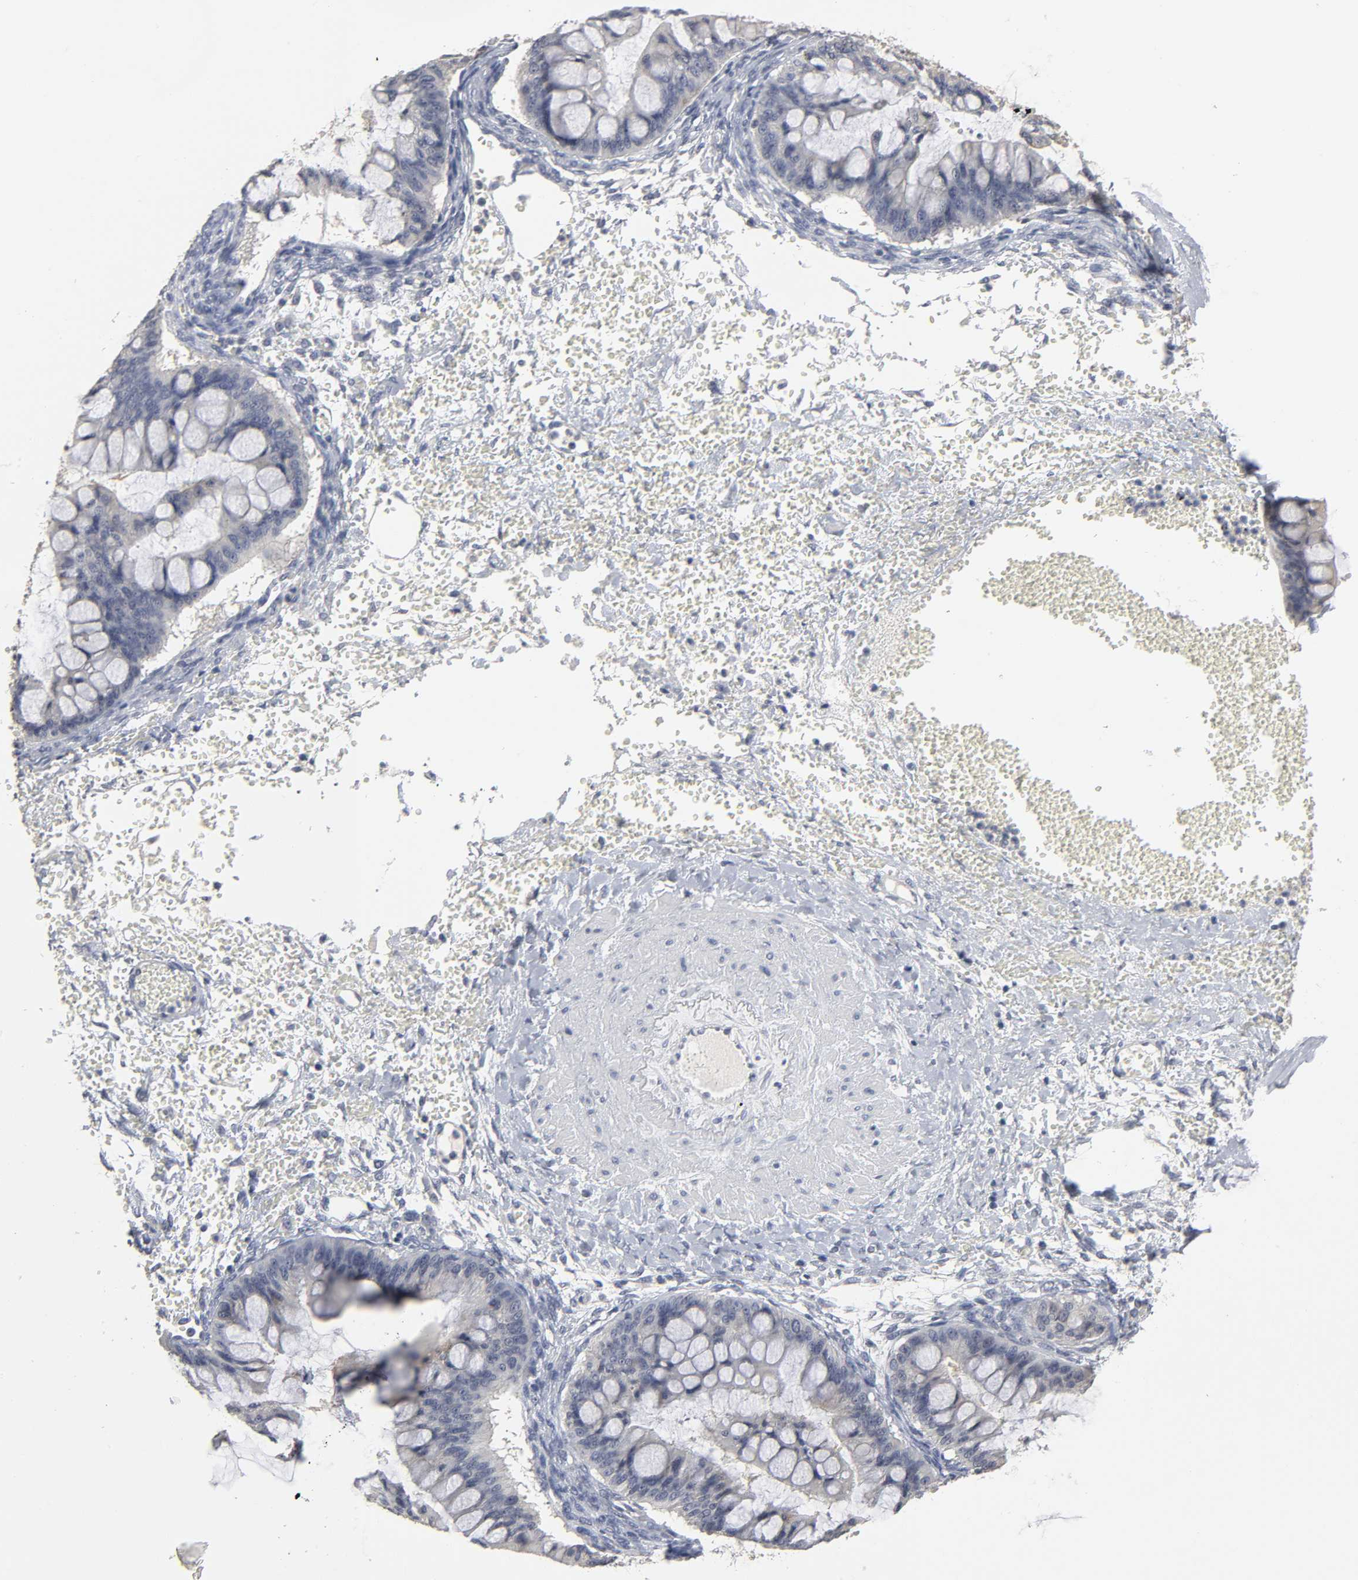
{"staining": {"intensity": "weak", "quantity": "<25%", "location": "cytoplasmic/membranous"}, "tissue": "ovarian cancer", "cell_type": "Tumor cells", "image_type": "cancer", "snomed": [{"axis": "morphology", "description": "Cystadenocarcinoma, mucinous, NOS"}, {"axis": "topography", "description": "Ovary"}], "caption": "The immunohistochemistry photomicrograph has no significant expression in tumor cells of ovarian cancer tissue.", "gene": "TCAP", "patient": {"sex": "female", "age": 73}}